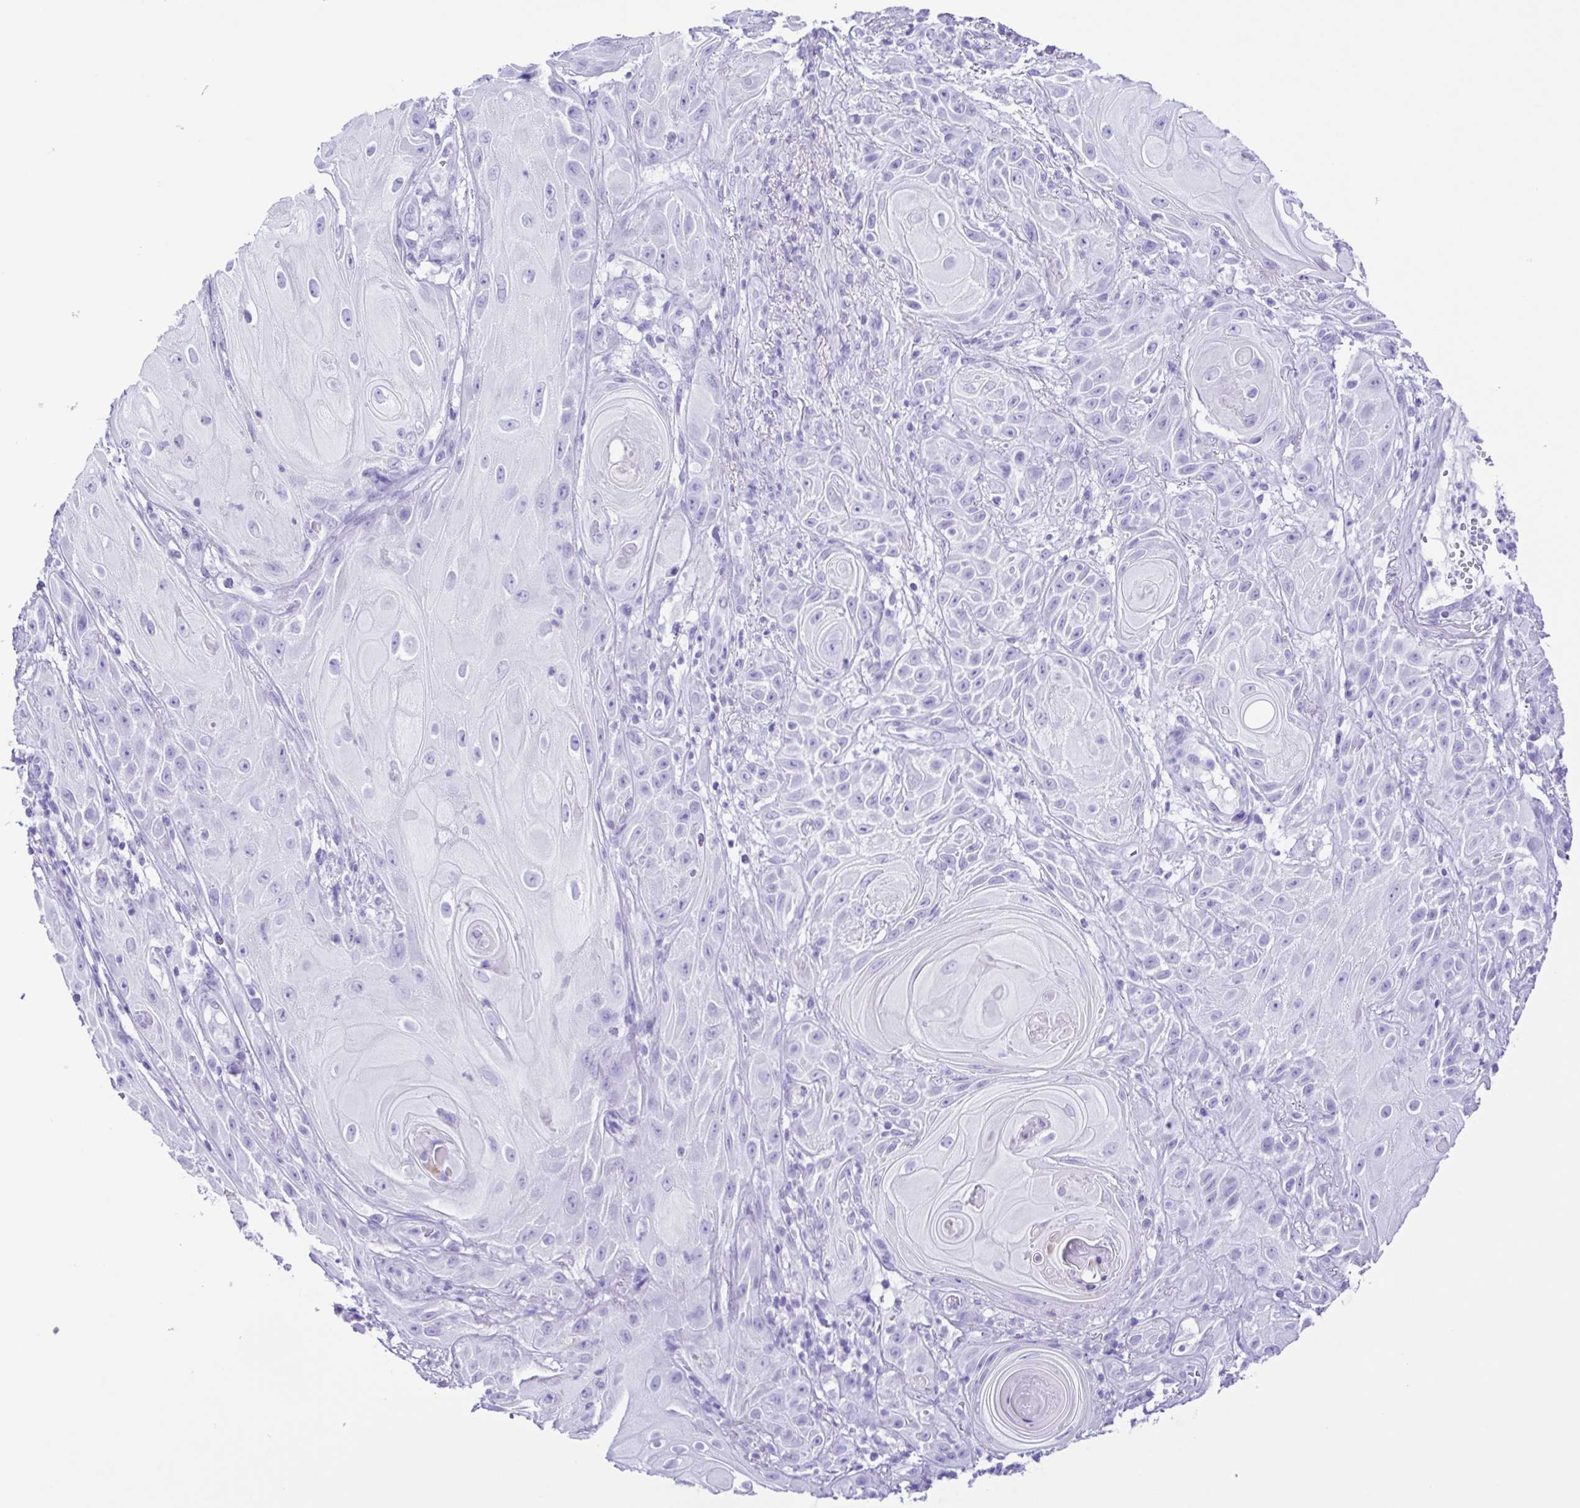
{"staining": {"intensity": "negative", "quantity": "none", "location": "none"}, "tissue": "skin cancer", "cell_type": "Tumor cells", "image_type": "cancer", "snomed": [{"axis": "morphology", "description": "Squamous cell carcinoma, NOS"}, {"axis": "topography", "description": "Skin"}], "caption": "Protein analysis of skin squamous cell carcinoma reveals no significant expression in tumor cells.", "gene": "ERP27", "patient": {"sex": "male", "age": 62}}